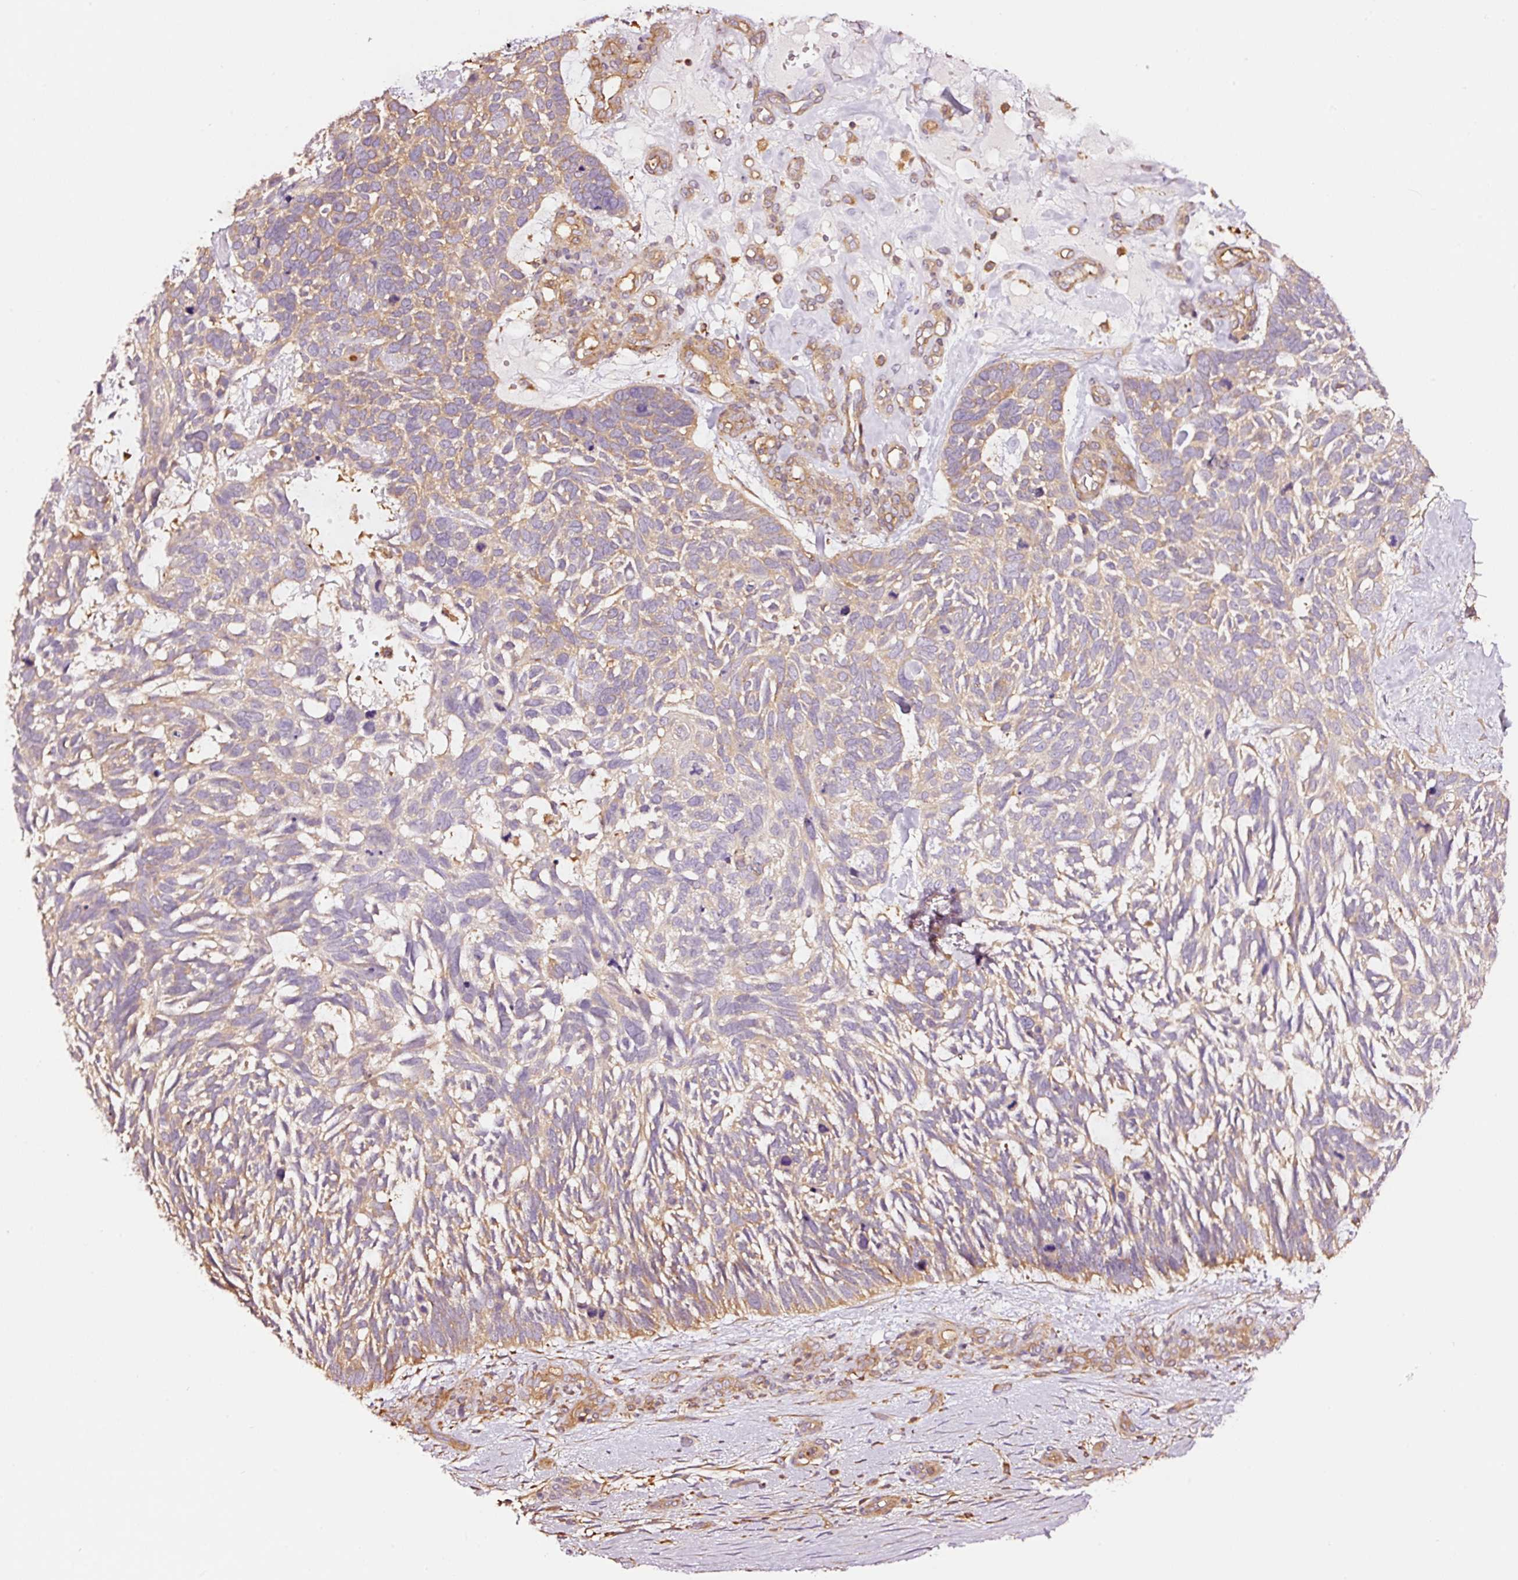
{"staining": {"intensity": "moderate", "quantity": "25%-75%", "location": "cytoplasmic/membranous"}, "tissue": "skin cancer", "cell_type": "Tumor cells", "image_type": "cancer", "snomed": [{"axis": "morphology", "description": "Basal cell carcinoma"}, {"axis": "topography", "description": "Skin"}], "caption": "An immunohistochemistry (IHC) histopathology image of neoplastic tissue is shown. Protein staining in brown shows moderate cytoplasmic/membranous positivity in skin cancer within tumor cells.", "gene": "METAP1", "patient": {"sex": "male", "age": 88}}